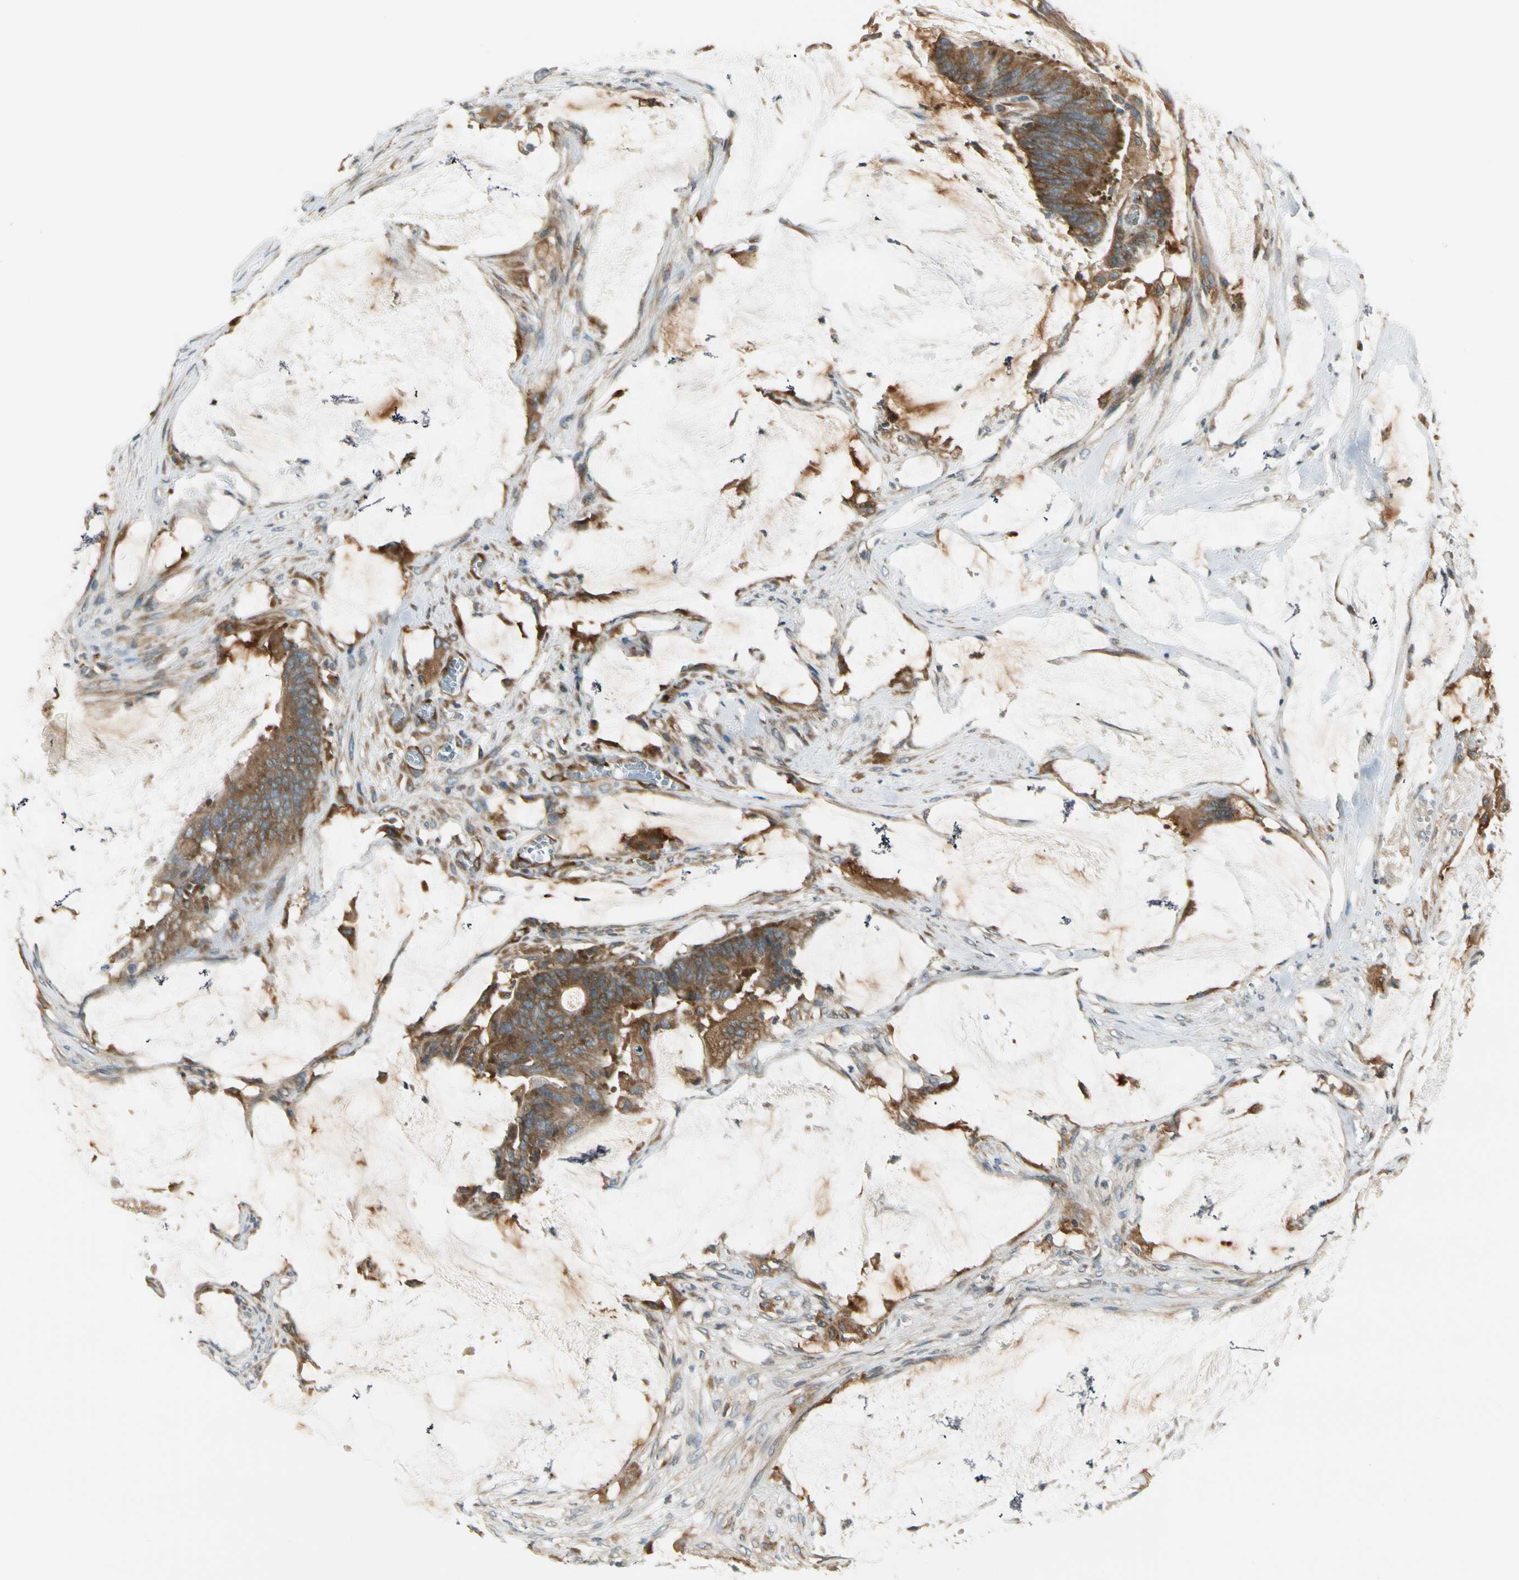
{"staining": {"intensity": "strong", "quantity": ">75%", "location": "cytoplasmic/membranous"}, "tissue": "colorectal cancer", "cell_type": "Tumor cells", "image_type": "cancer", "snomed": [{"axis": "morphology", "description": "Adenocarcinoma, NOS"}, {"axis": "topography", "description": "Rectum"}], "caption": "There is high levels of strong cytoplasmic/membranous positivity in tumor cells of adenocarcinoma (colorectal), as demonstrated by immunohistochemical staining (brown color).", "gene": "TRIO", "patient": {"sex": "female", "age": 66}}